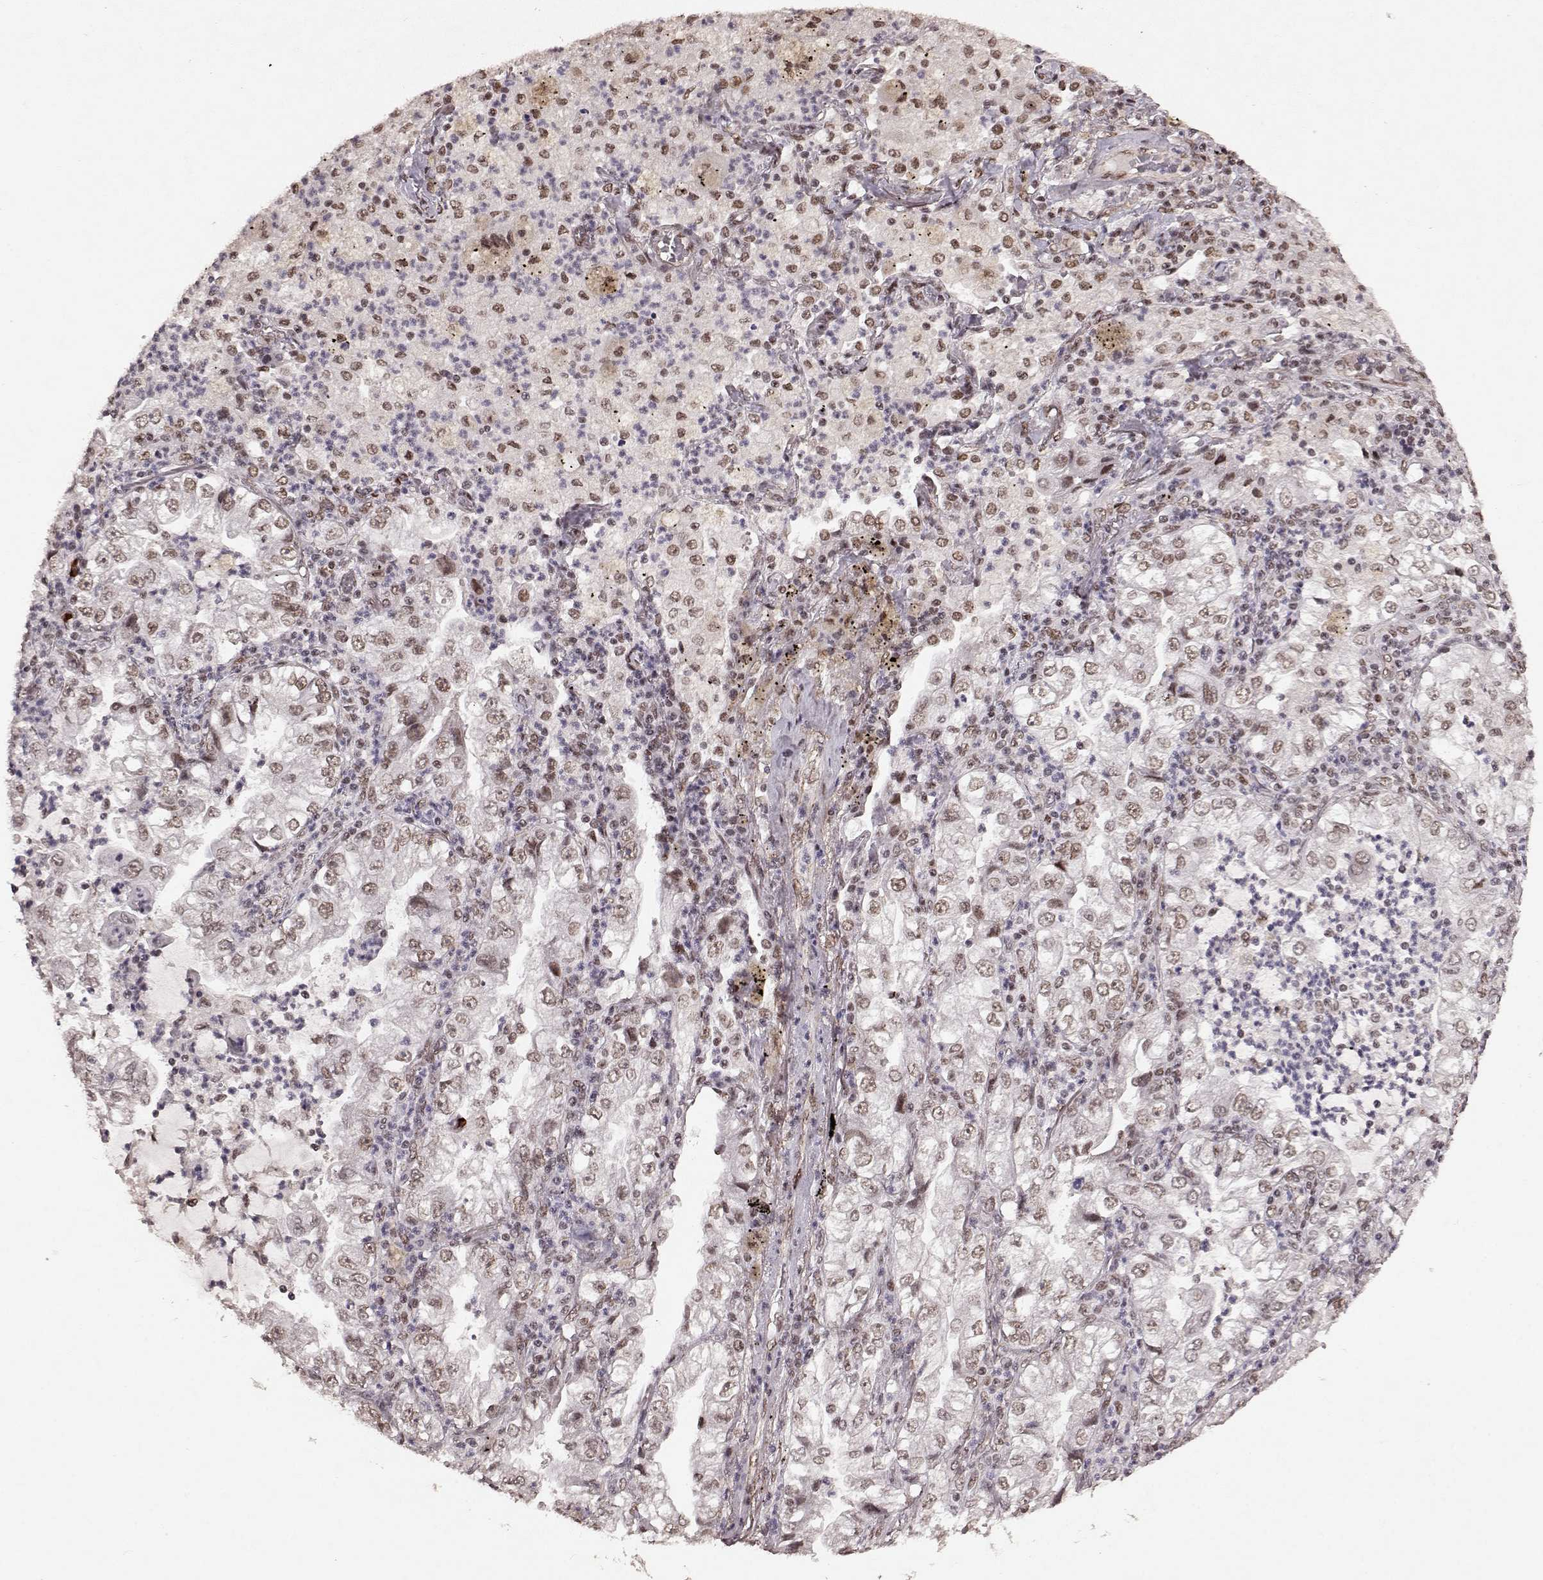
{"staining": {"intensity": "weak", "quantity": "25%-75%", "location": "nuclear"}, "tissue": "lung cancer", "cell_type": "Tumor cells", "image_type": "cancer", "snomed": [{"axis": "morphology", "description": "Adenocarcinoma, NOS"}, {"axis": "topography", "description": "Lung"}], "caption": "Immunohistochemical staining of adenocarcinoma (lung) demonstrates weak nuclear protein expression in approximately 25%-75% of tumor cells.", "gene": "RRAGD", "patient": {"sex": "female", "age": 73}}